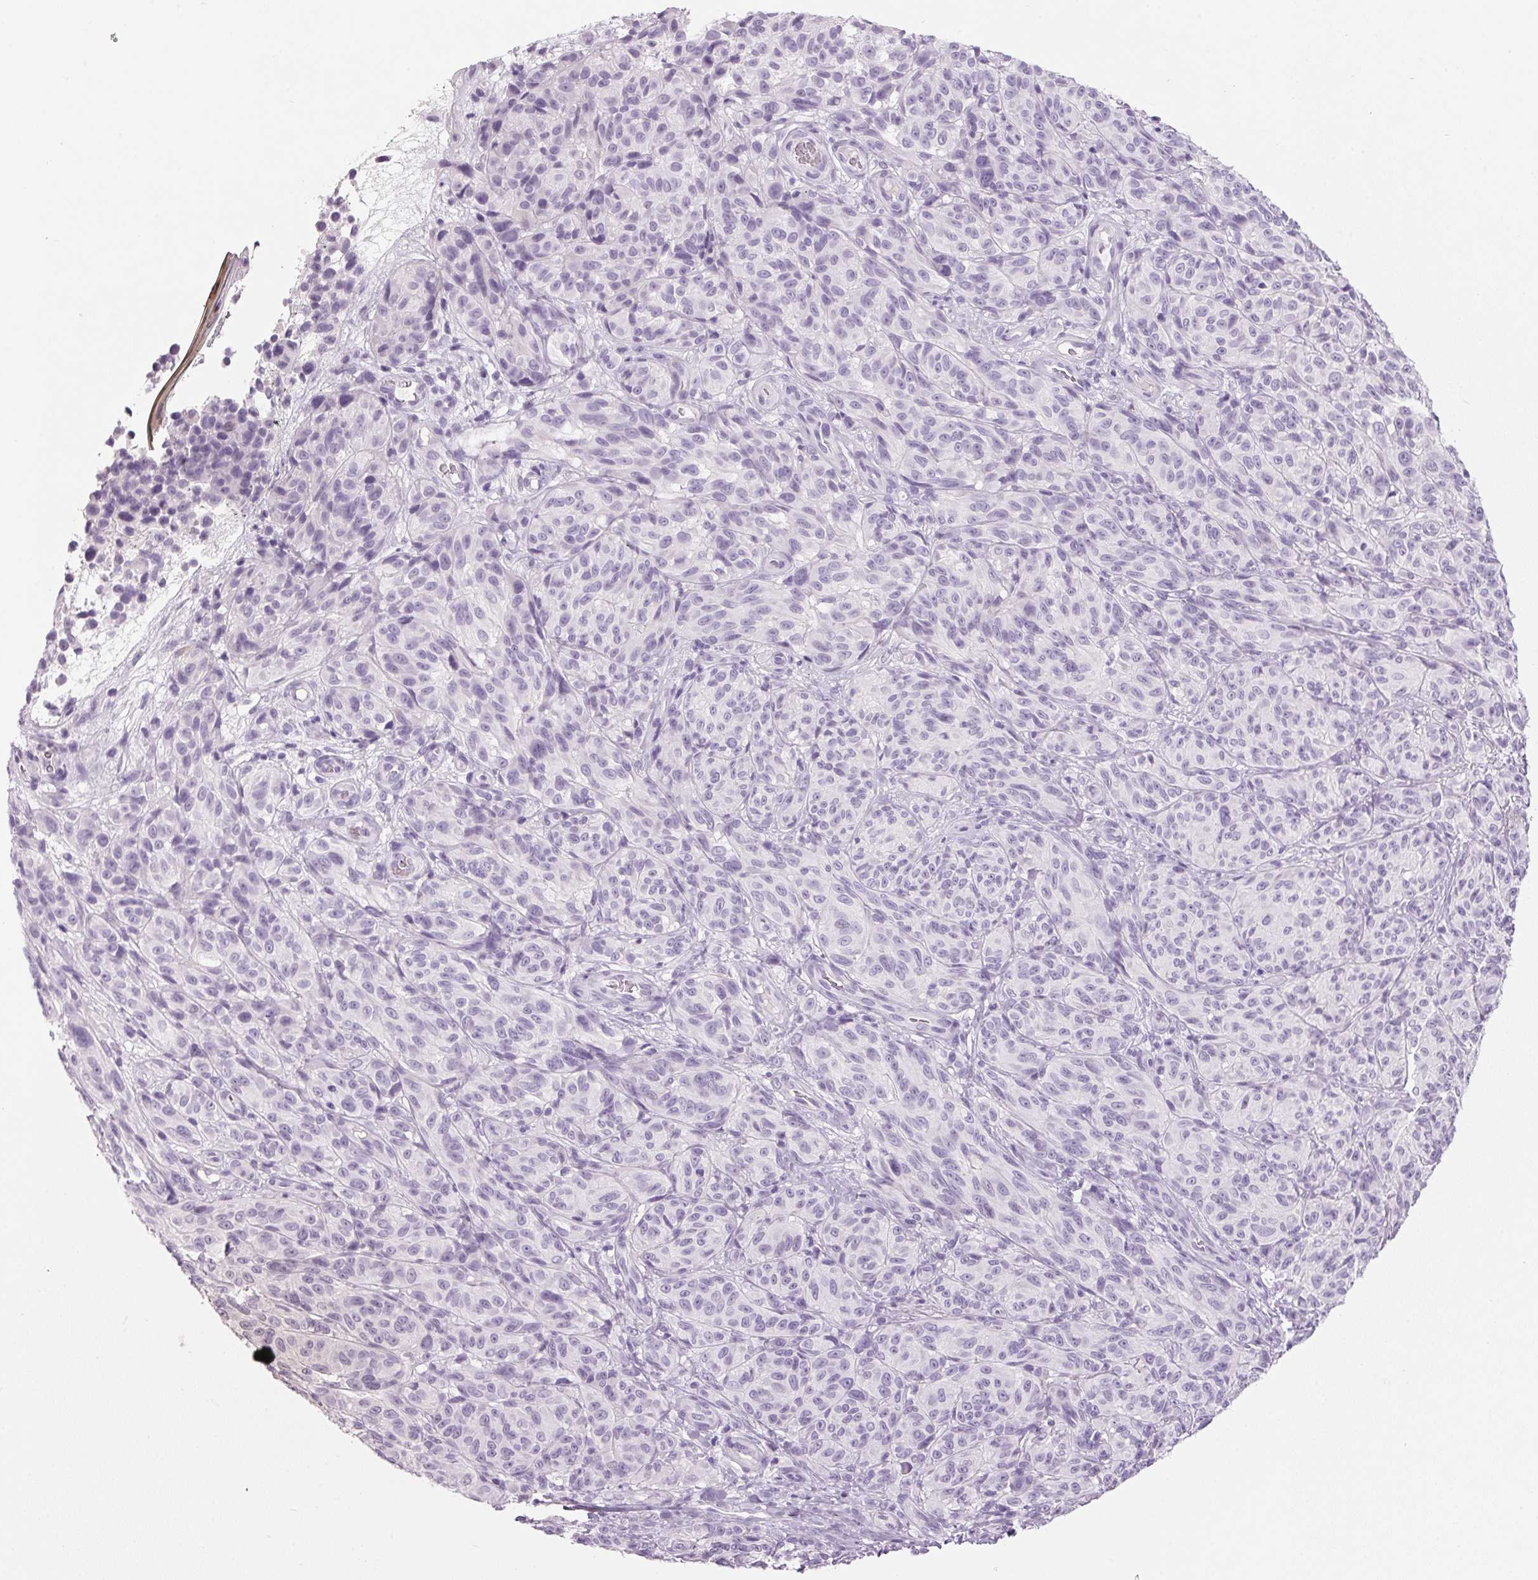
{"staining": {"intensity": "negative", "quantity": "none", "location": "none"}, "tissue": "melanoma", "cell_type": "Tumor cells", "image_type": "cancer", "snomed": [{"axis": "morphology", "description": "Malignant melanoma, NOS"}, {"axis": "topography", "description": "Skin"}], "caption": "Tumor cells are negative for brown protein staining in malignant melanoma. (Immunohistochemistry, brightfield microscopy, high magnification).", "gene": "PPP1R1A", "patient": {"sex": "female", "age": 85}}